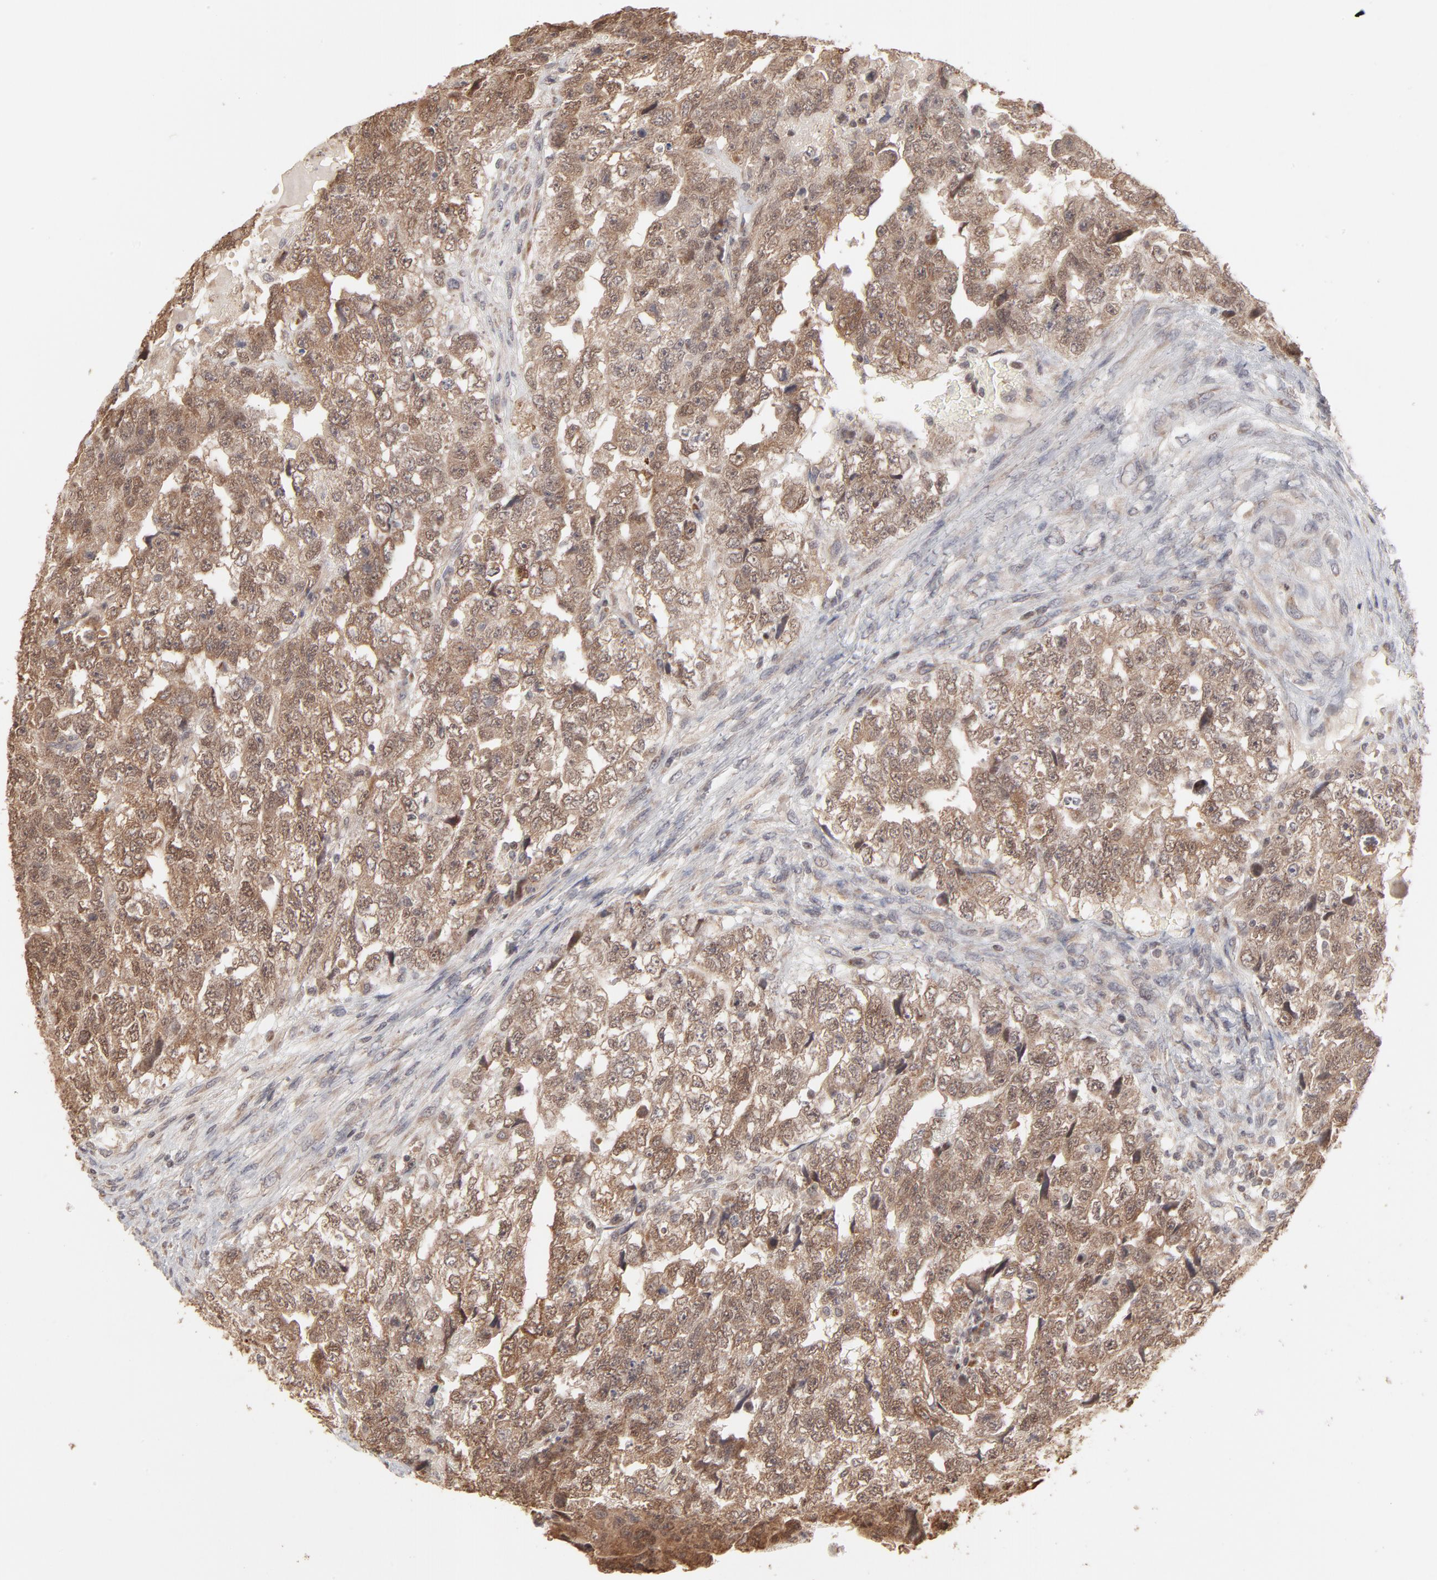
{"staining": {"intensity": "moderate", "quantity": ">75%", "location": "cytoplasmic/membranous,nuclear"}, "tissue": "testis cancer", "cell_type": "Tumor cells", "image_type": "cancer", "snomed": [{"axis": "morphology", "description": "Carcinoma, Embryonal, NOS"}, {"axis": "topography", "description": "Testis"}], "caption": "Brown immunohistochemical staining in testis embryonal carcinoma displays moderate cytoplasmic/membranous and nuclear expression in approximately >75% of tumor cells.", "gene": "ARIH1", "patient": {"sex": "male", "age": 36}}